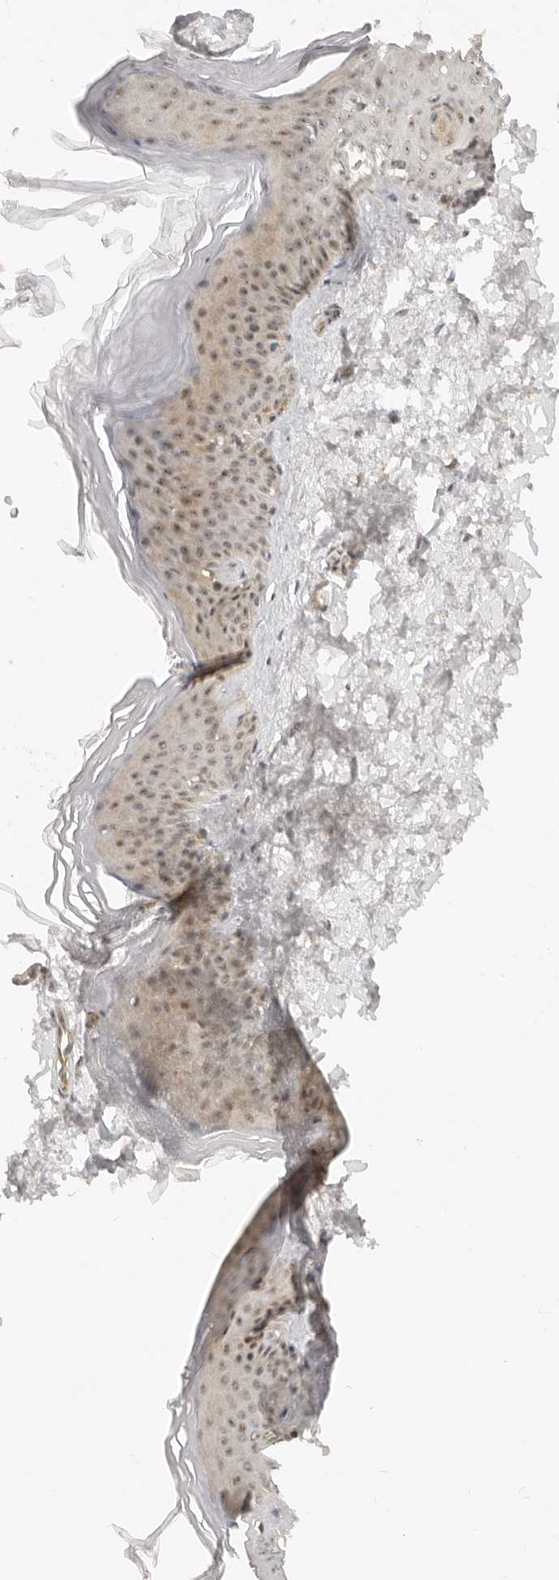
{"staining": {"intensity": "negative", "quantity": "none", "location": "none"}, "tissue": "skin", "cell_type": "Fibroblasts", "image_type": "normal", "snomed": [{"axis": "morphology", "description": "Normal tissue, NOS"}, {"axis": "topography", "description": "Skin"}], "caption": "Immunohistochemical staining of normal skin displays no significant expression in fibroblasts. (DAB (3,3'-diaminobenzidine) immunohistochemistry (IHC) with hematoxylin counter stain).", "gene": "BAP1", "patient": {"sex": "female", "age": 27}}